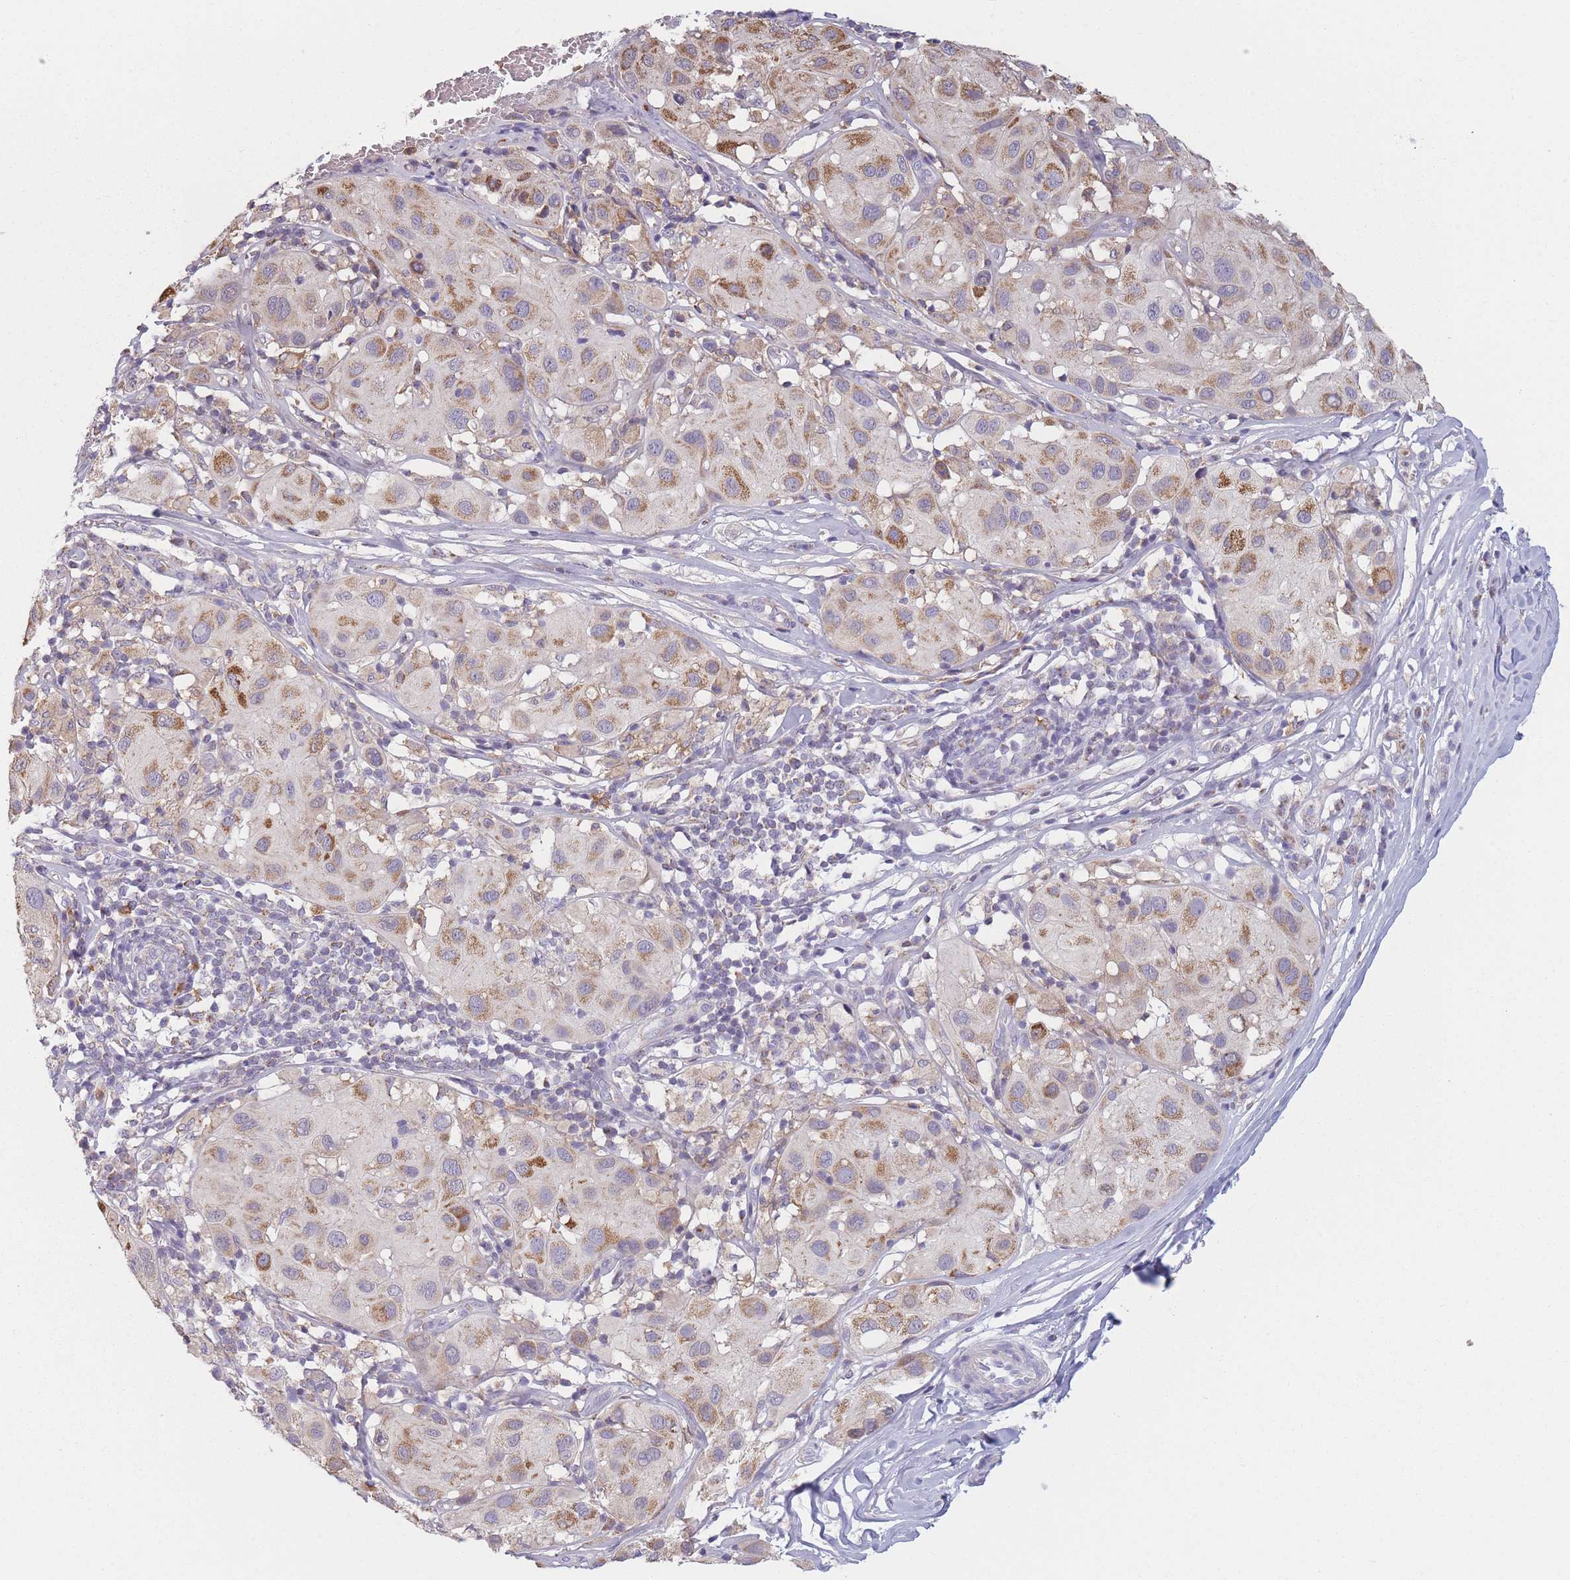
{"staining": {"intensity": "moderate", "quantity": "25%-75%", "location": "cytoplasmic/membranous"}, "tissue": "melanoma", "cell_type": "Tumor cells", "image_type": "cancer", "snomed": [{"axis": "morphology", "description": "Malignant melanoma, Metastatic site"}, {"axis": "topography", "description": "Skin"}], "caption": "This image demonstrates immunohistochemistry staining of melanoma, with medium moderate cytoplasmic/membranous expression in about 25%-75% of tumor cells.", "gene": "PRAM1", "patient": {"sex": "male", "age": 41}}